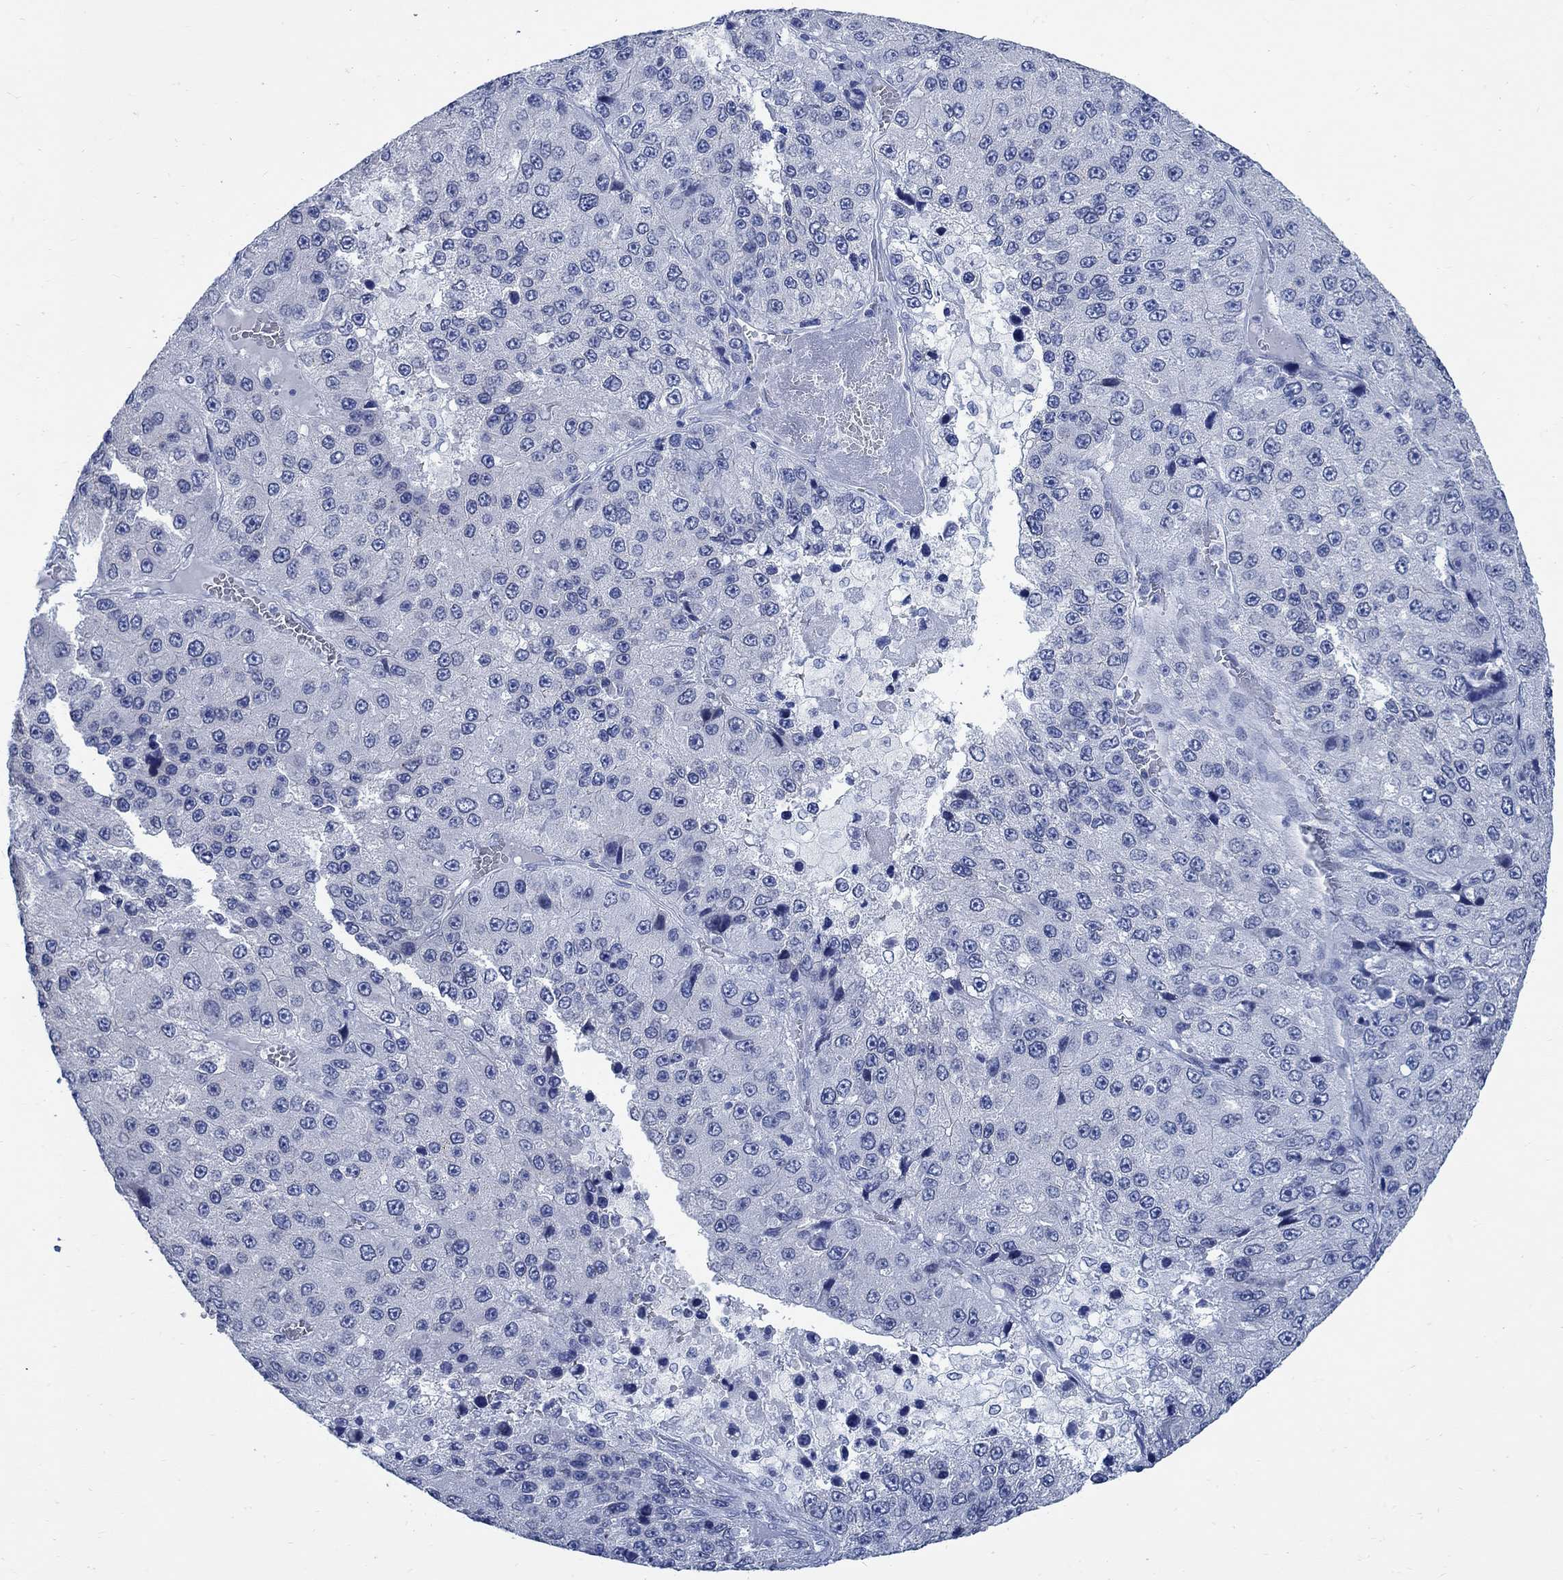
{"staining": {"intensity": "negative", "quantity": "none", "location": "none"}, "tissue": "liver cancer", "cell_type": "Tumor cells", "image_type": "cancer", "snomed": [{"axis": "morphology", "description": "Carcinoma, Hepatocellular, NOS"}, {"axis": "topography", "description": "Liver"}], "caption": "This is an immunohistochemistry photomicrograph of human liver hepatocellular carcinoma. There is no staining in tumor cells.", "gene": "CAMK2N1", "patient": {"sex": "female", "age": 73}}